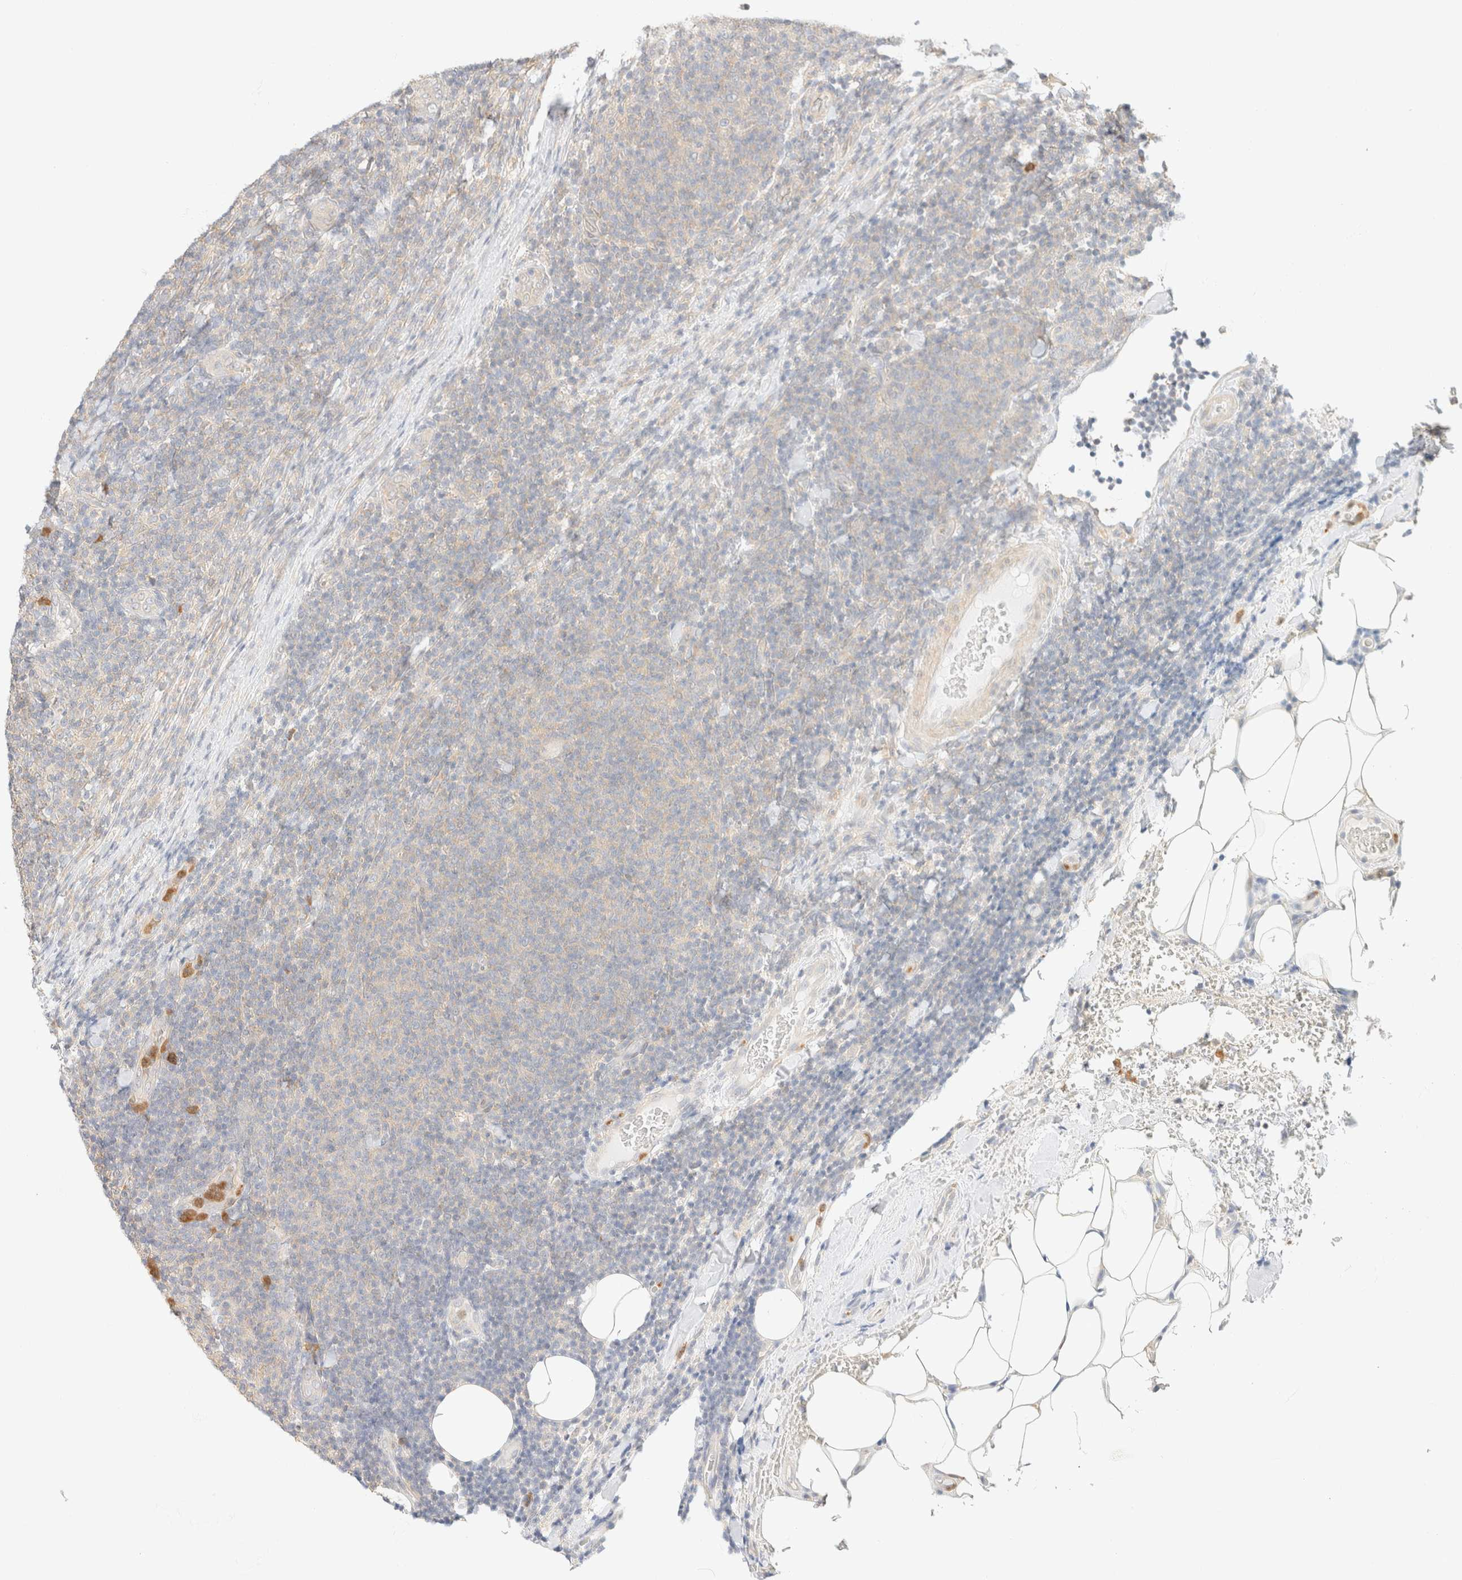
{"staining": {"intensity": "negative", "quantity": "none", "location": "none"}, "tissue": "lymphoma", "cell_type": "Tumor cells", "image_type": "cancer", "snomed": [{"axis": "morphology", "description": "Malignant lymphoma, non-Hodgkin's type, Low grade"}, {"axis": "topography", "description": "Lymph node"}], "caption": "High magnification brightfield microscopy of low-grade malignant lymphoma, non-Hodgkin's type stained with DAB (3,3'-diaminobenzidine) (brown) and counterstained with hematoxylin (blue): tumor cells show no significant expression. (Brightfield microscopy of DAB IHC at high magnification).", "gene": "GPI", "patient": {"sex": "male", "age": 66}}